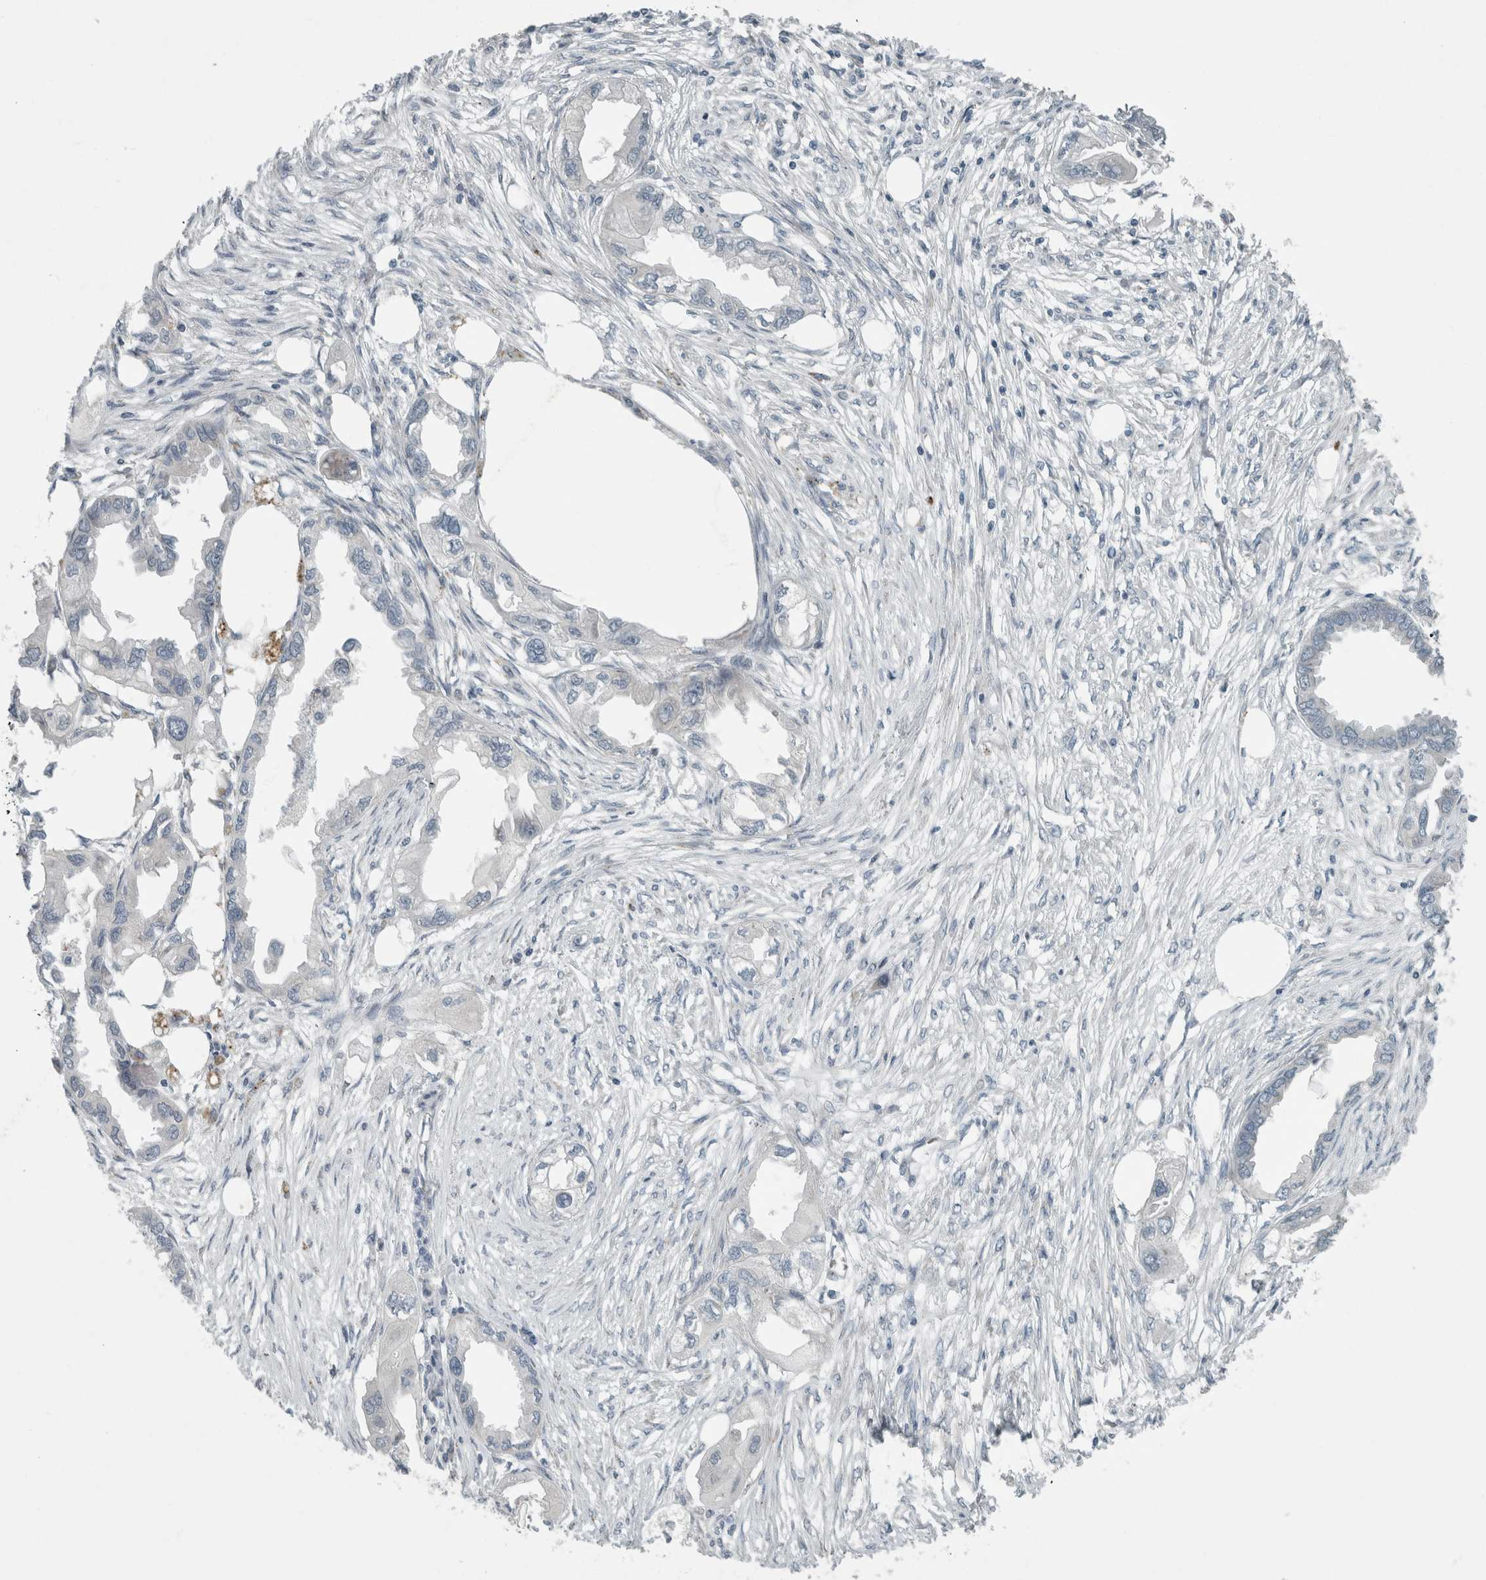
{"staining": {"intensity": "negative", "quantity": "none", "location": "none"}, "tissue": "endometrial cancer", "cell_type": "Tumor cells", "image_type": "cancer", "snomed": [{"axis": "morphology", "description": "Adenocarcinoma, NOS"}, {"axis": "morphology", "description": "Adenocarcinoma, metastatic, NOS"}, {"axis": "topography", "description": "Adipose tissue"}, {"axis": "topography", "description": "Endometrium"}], "caption": "Tumor cells show no significant protein staining in endometrial cancer (metastatic adenocarcinoma). (DAB (3,3'-diaminobenzidine) immunohistochemistry with hematoxylin counter stain).", "gene": "KIF1C", "patient": {"sex": "female", "age": 67}}